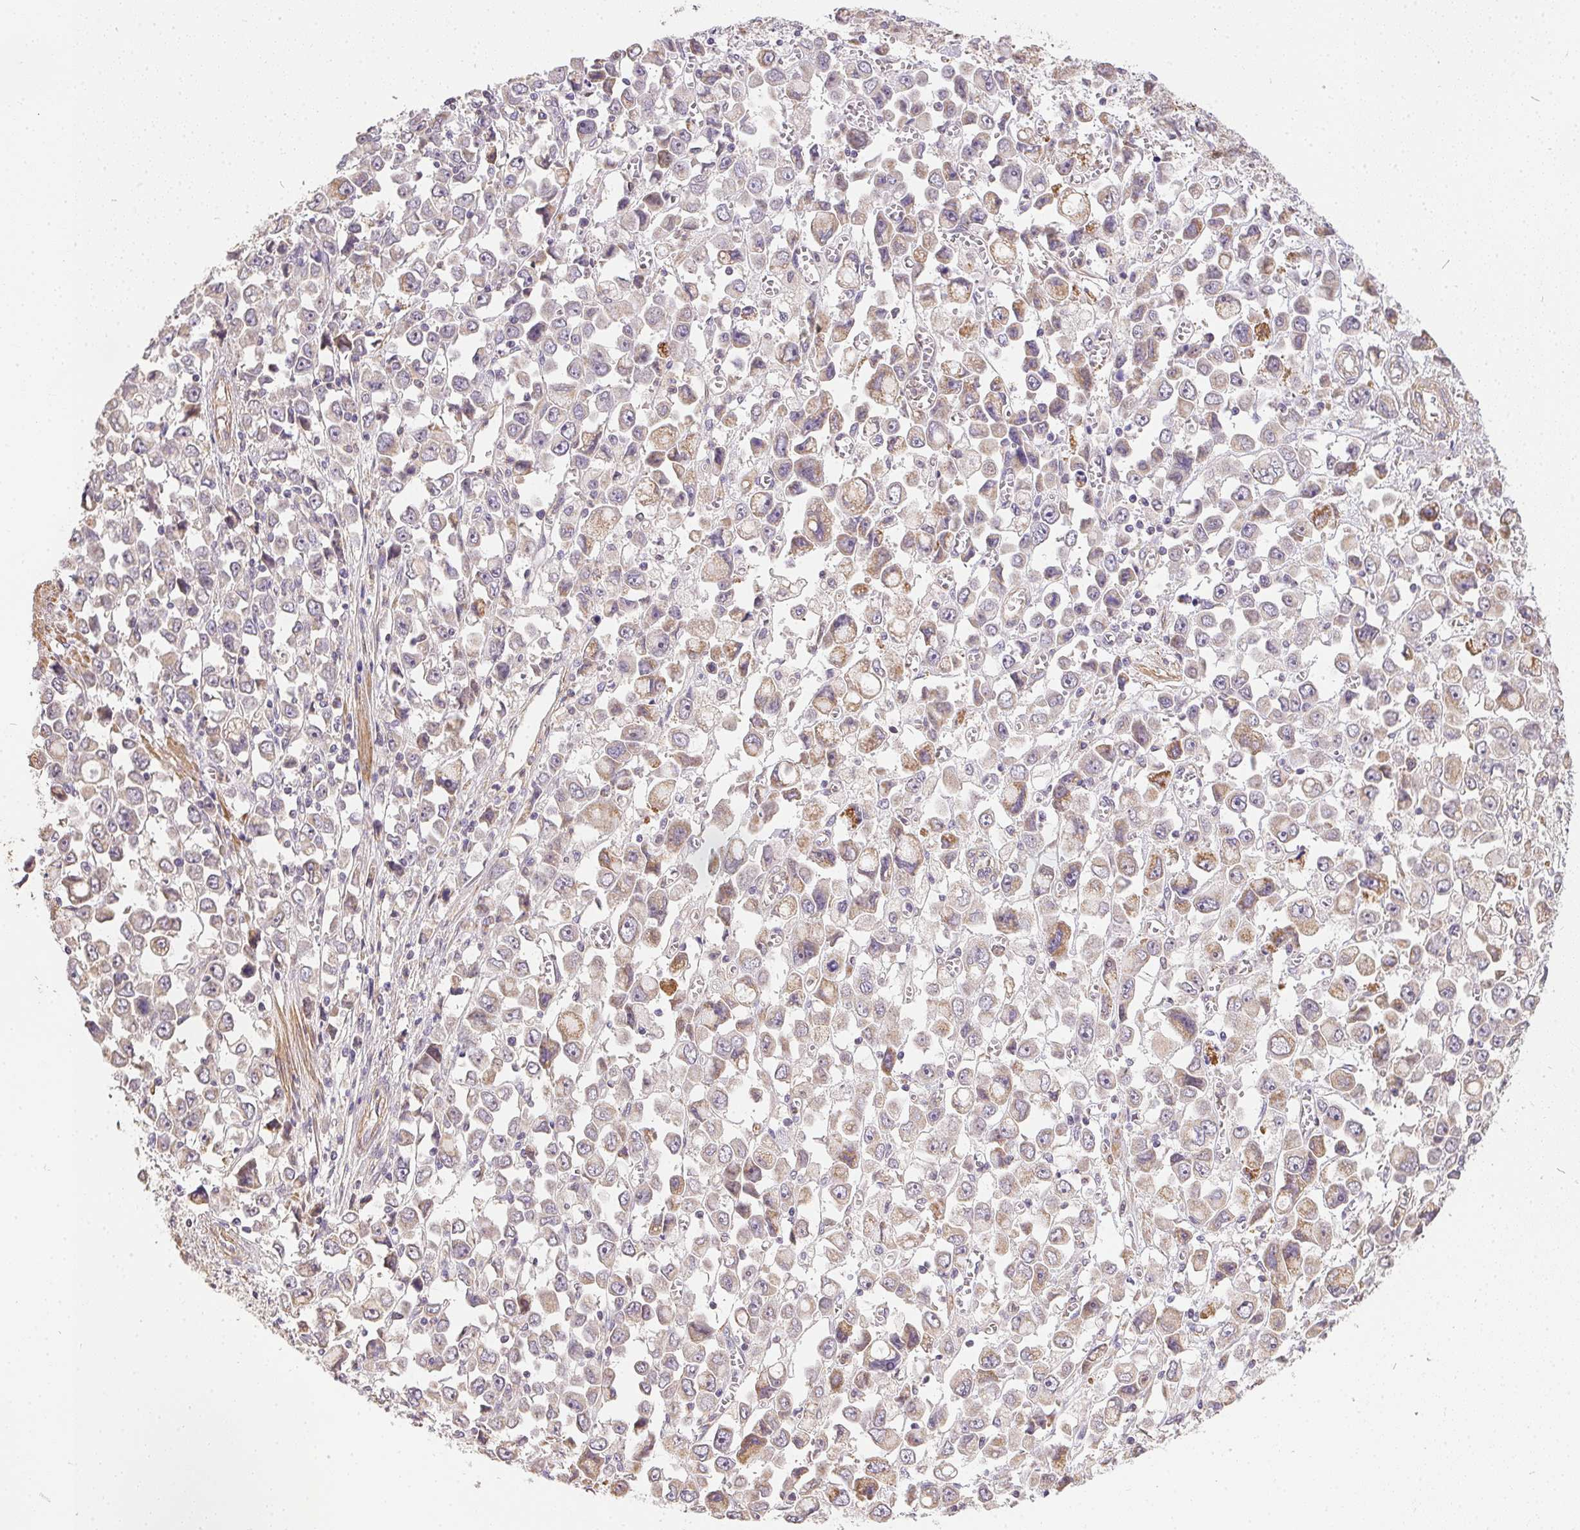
{"staining": {"intensity": "weak", "quantity": "<25%", "location": "cytoplasmic/membranous"}, "tissue": "stomach cancer", "cell_type": "Tumor cells", "image_type": "cancer", "snomed": [{"axis": "morphology", "description": "Adenocarcinoma, NOS"}, {"axis": "topography", "description": "Stomach, upper"}], "caption": "IHC of human stomach cancer (adenocarcinoma) reveals no staining in tumor cells. The staining was performed using DAB to visualize the protein expression in brown, while the nuclei were stained in blue with hematoxylin (Magnification: 20x).", "gene": "REV3L", "patient": {"sex": "male", "age": 70}}